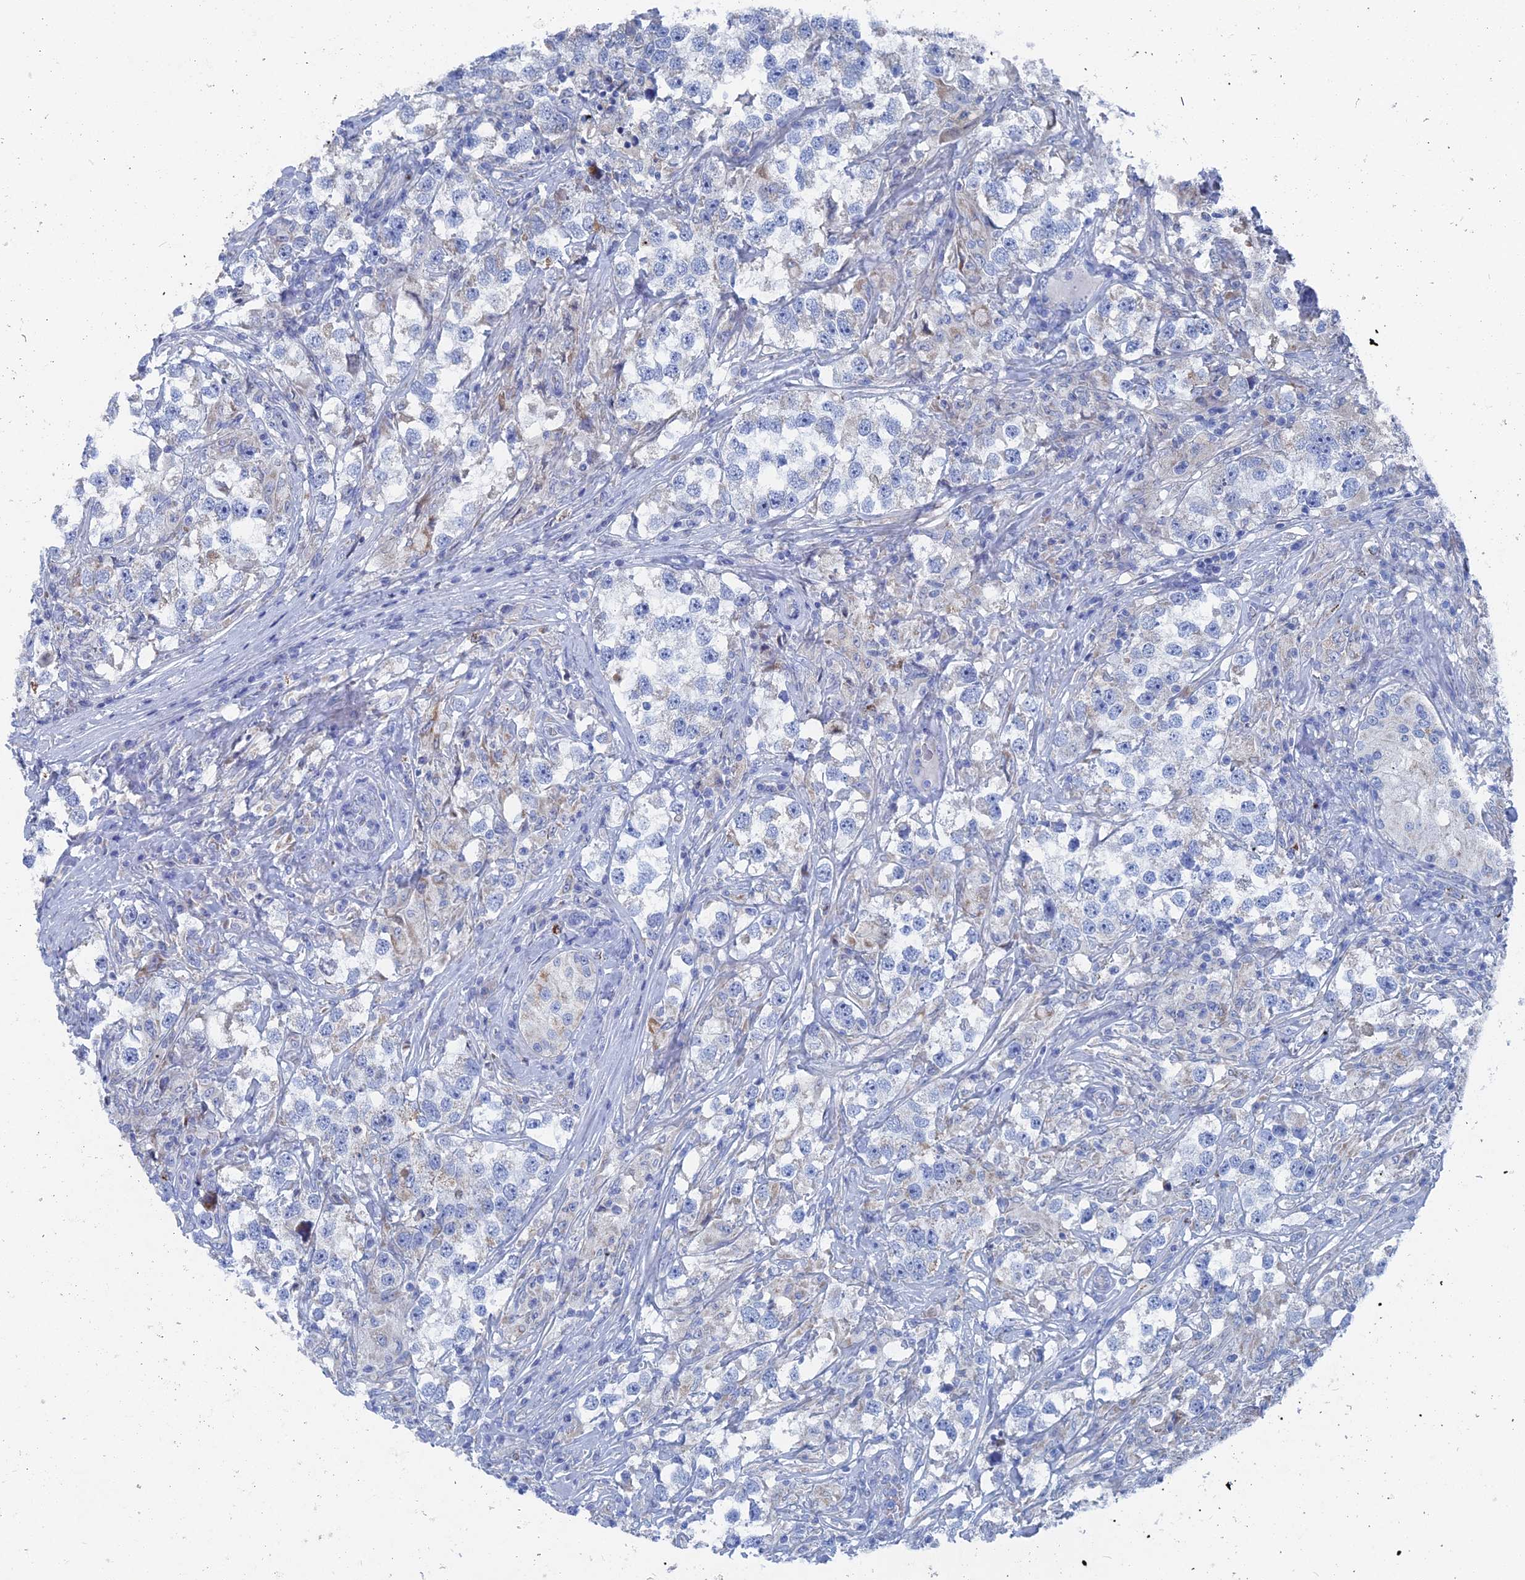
{"staining": {"intensity": "negative", "quantity": "none", "location": "none"}, "tissue": "testis cancer", "cell_type": "Tumor cells", "image_type": "cancer", "snomed": [{"axis": "morphology", "description": "Seminoma, NOS"}, {"axis": "topography", "description": "Testis"}], "caption": "Immunohistochemistry (IHC) of human testis seminoma exhibits no expression in tumor cells.", "gene": "HIGD1A", "patient": {"sex": "male", "age": 46}}